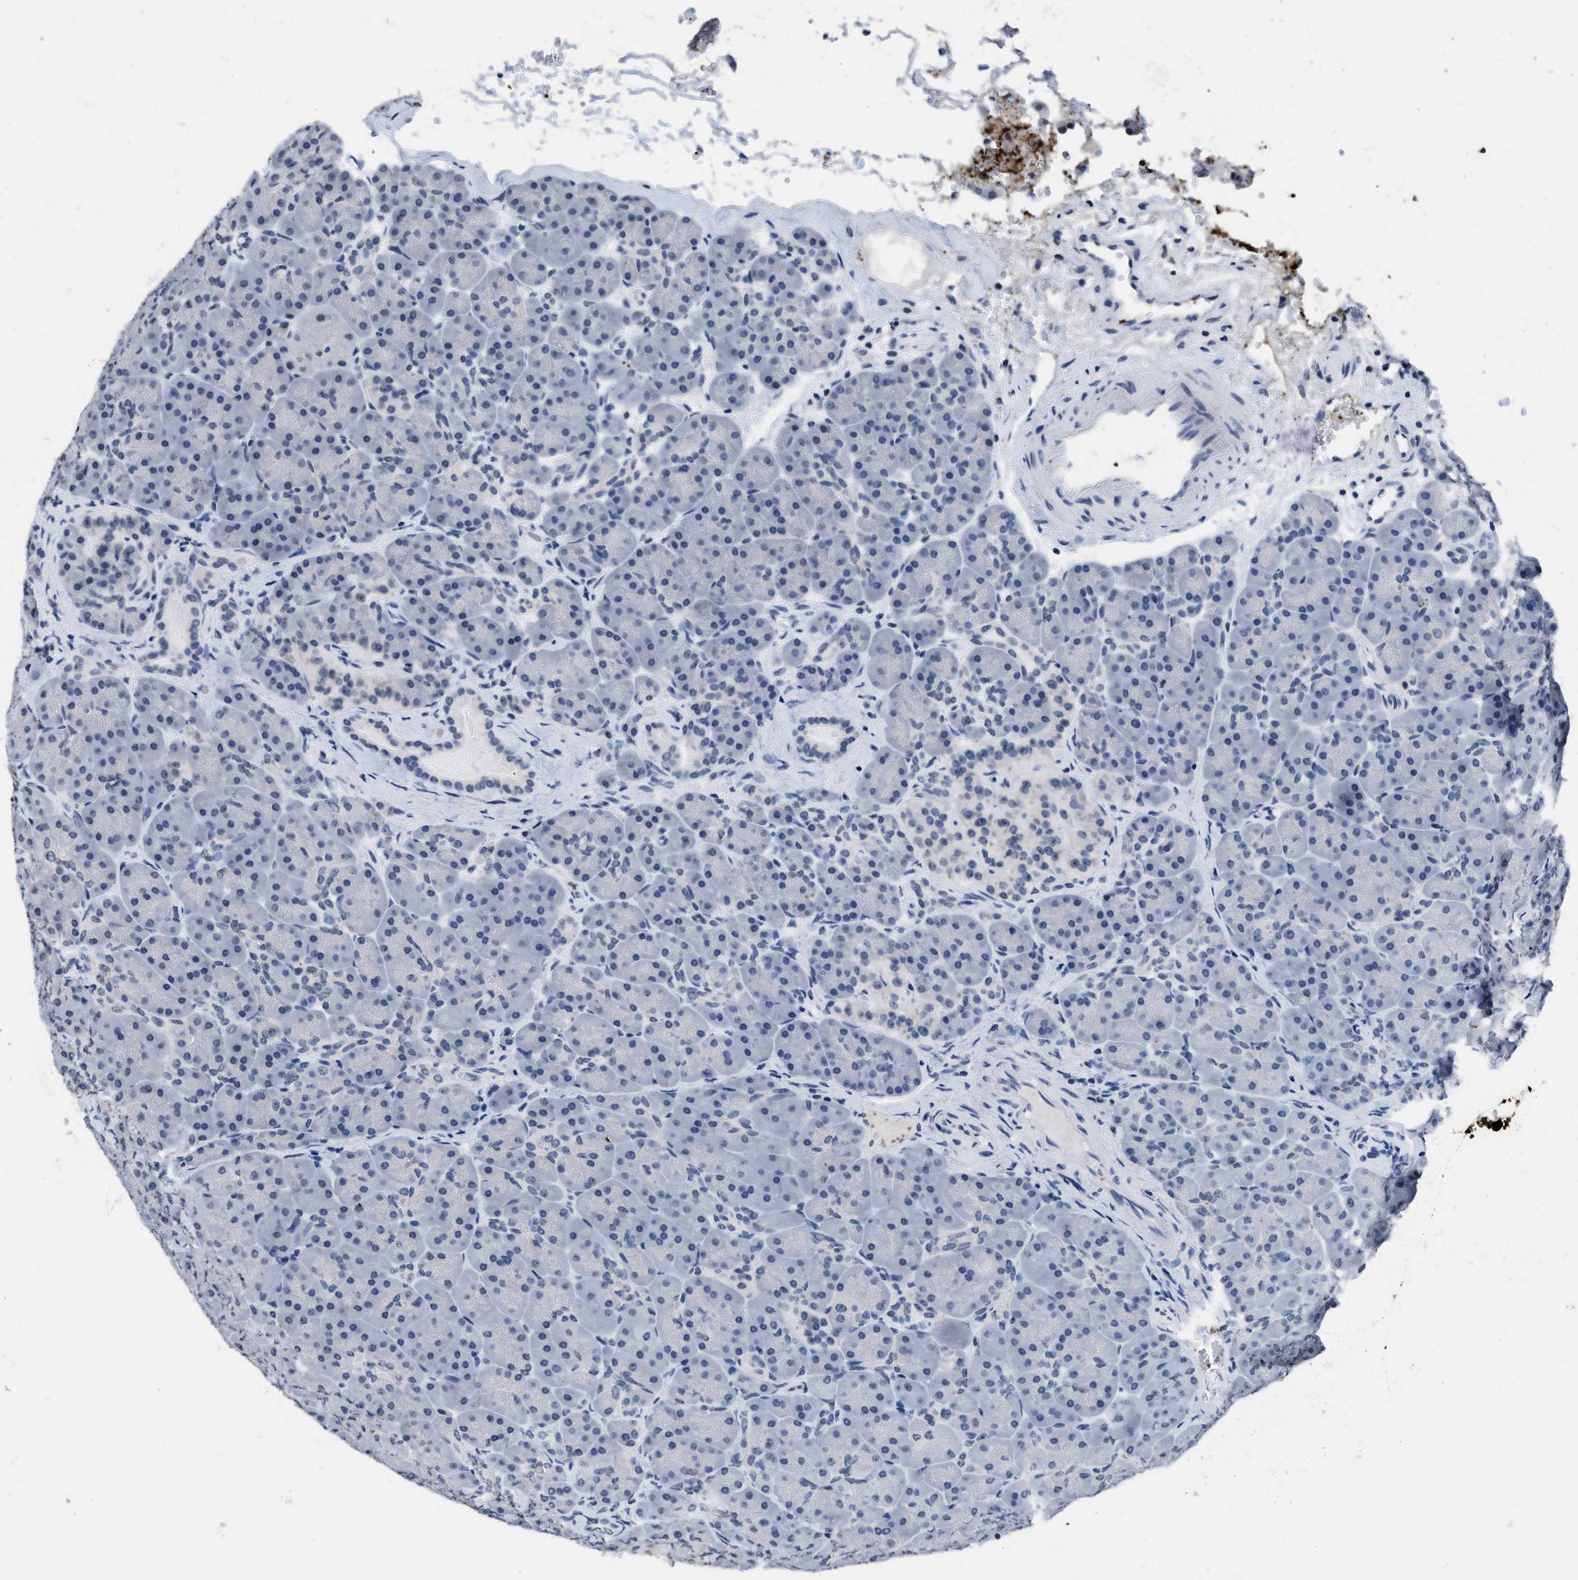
{"staining": {"intensity": "negative", "quantity": "none", "location": "none"}, "tissue": "pancreas", "cell_type": "Exocrine glandular cells", "image_type": "normal", "snomed": [{"axis": "morphology", "description": "Normal tissue, NOS"}, {"axis": "topography", "description": "Pancreas"}], "caption": "Immunohistochemistry (IHC) of benign human pancreas exhibits no expression in exocrine glandular cells. (DAB (3,3'-diaminobenzidine) immunohistochemistry with hematoxylin counter stain).", "gene": "ITGA2B", "patient": {"sex": "male", "age": 66}}